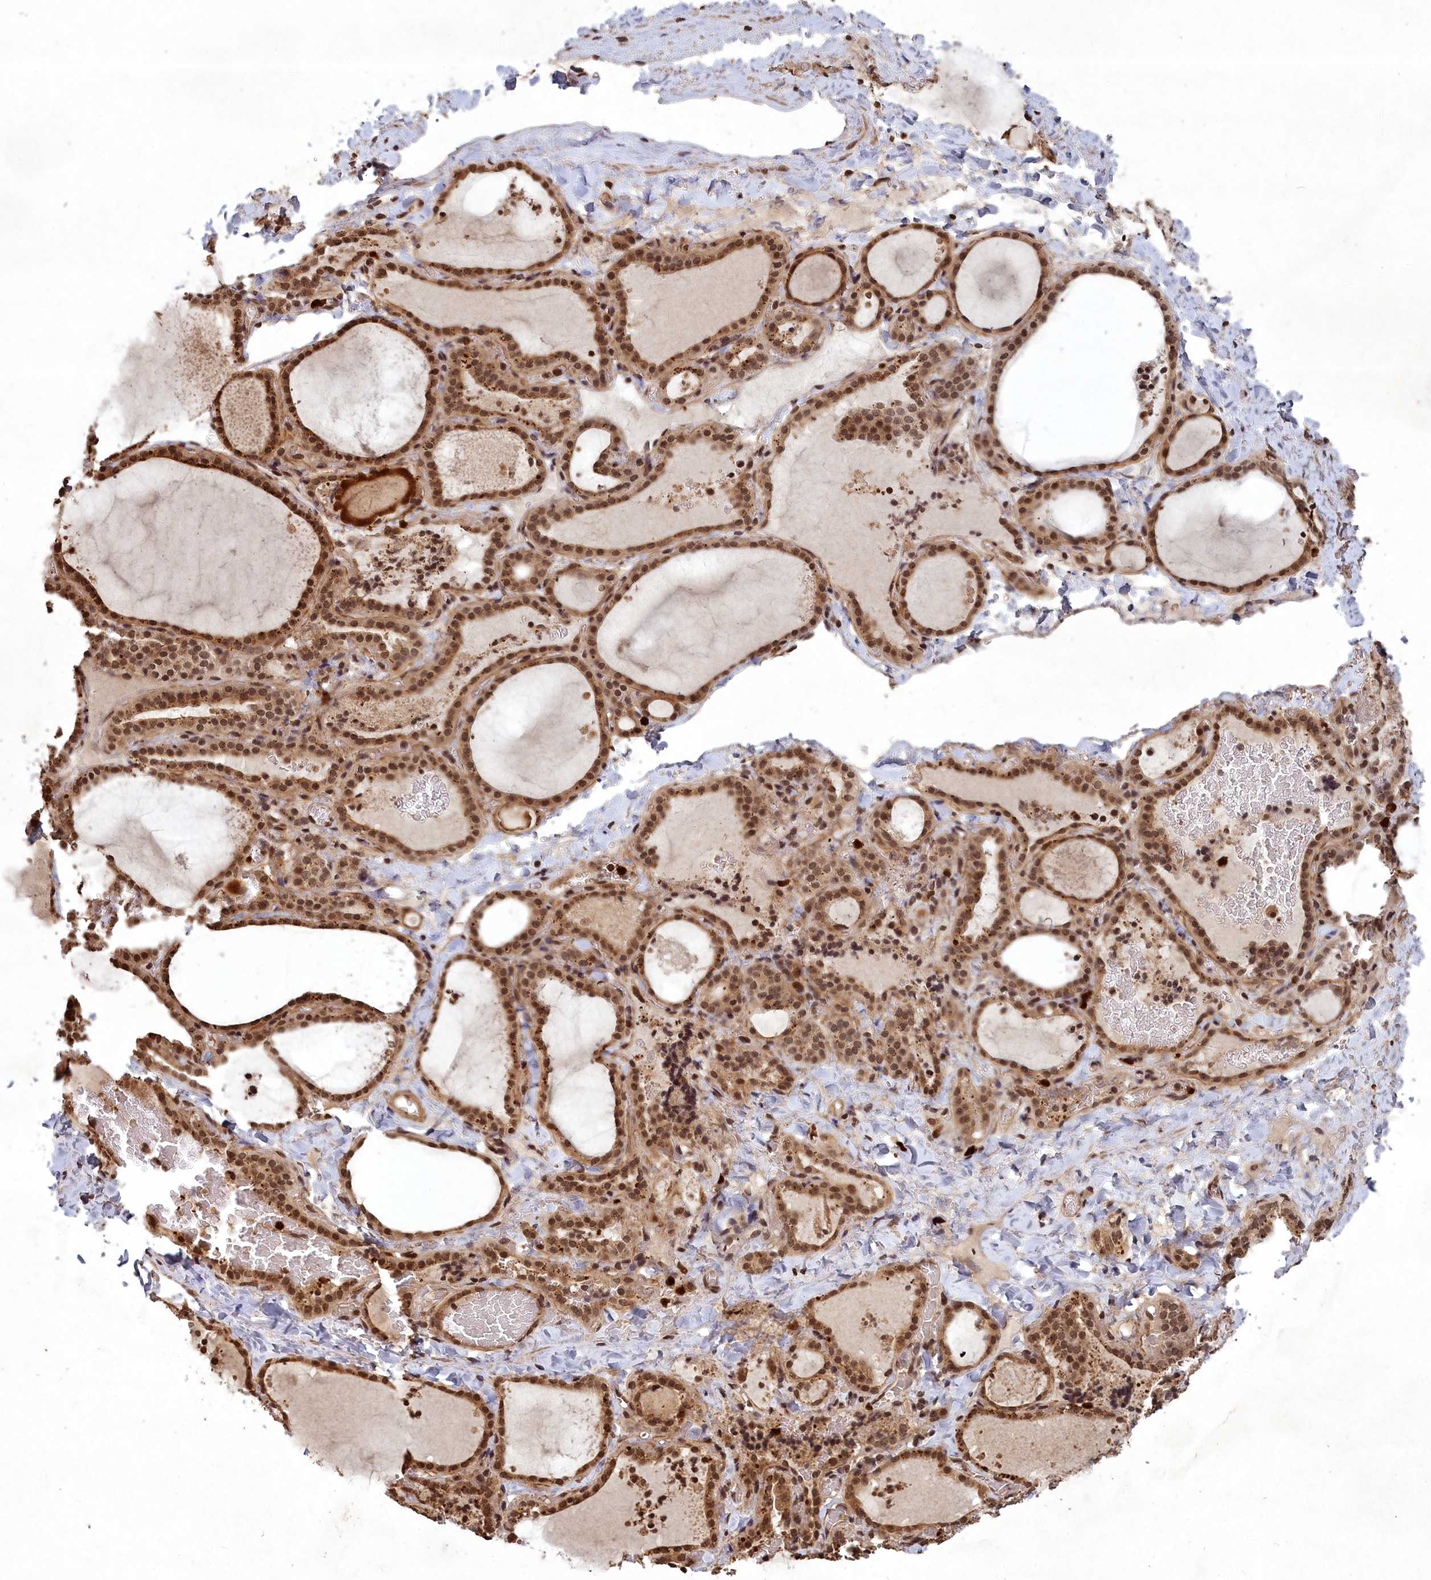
{"staining": {"intensity": "moderate", "quantity": ">75%", "location": "cytoplasmic/membranous,nuclear"}, "tissue": "thyroid gland", "cell_type": "Glandular cells", "image_type": "normal", "snomed": [{"axis": "morphology", "description": "Normal tissue, NOS"}, {"axis": "topography", "description": "Thyroid gland"}], "caption": "Protein staining exhibits moderate cytoplasmic/membranous,nuclear staining in approximately >75% of glandular cells in benign thyroid gland. The protein of interest is stained brown, and the nuclei are stained in blue (DAB IHC with brightfield microscopy, high magnification).", "gene": "SRMS", "patient": {"sex": "female", "age": 22}}